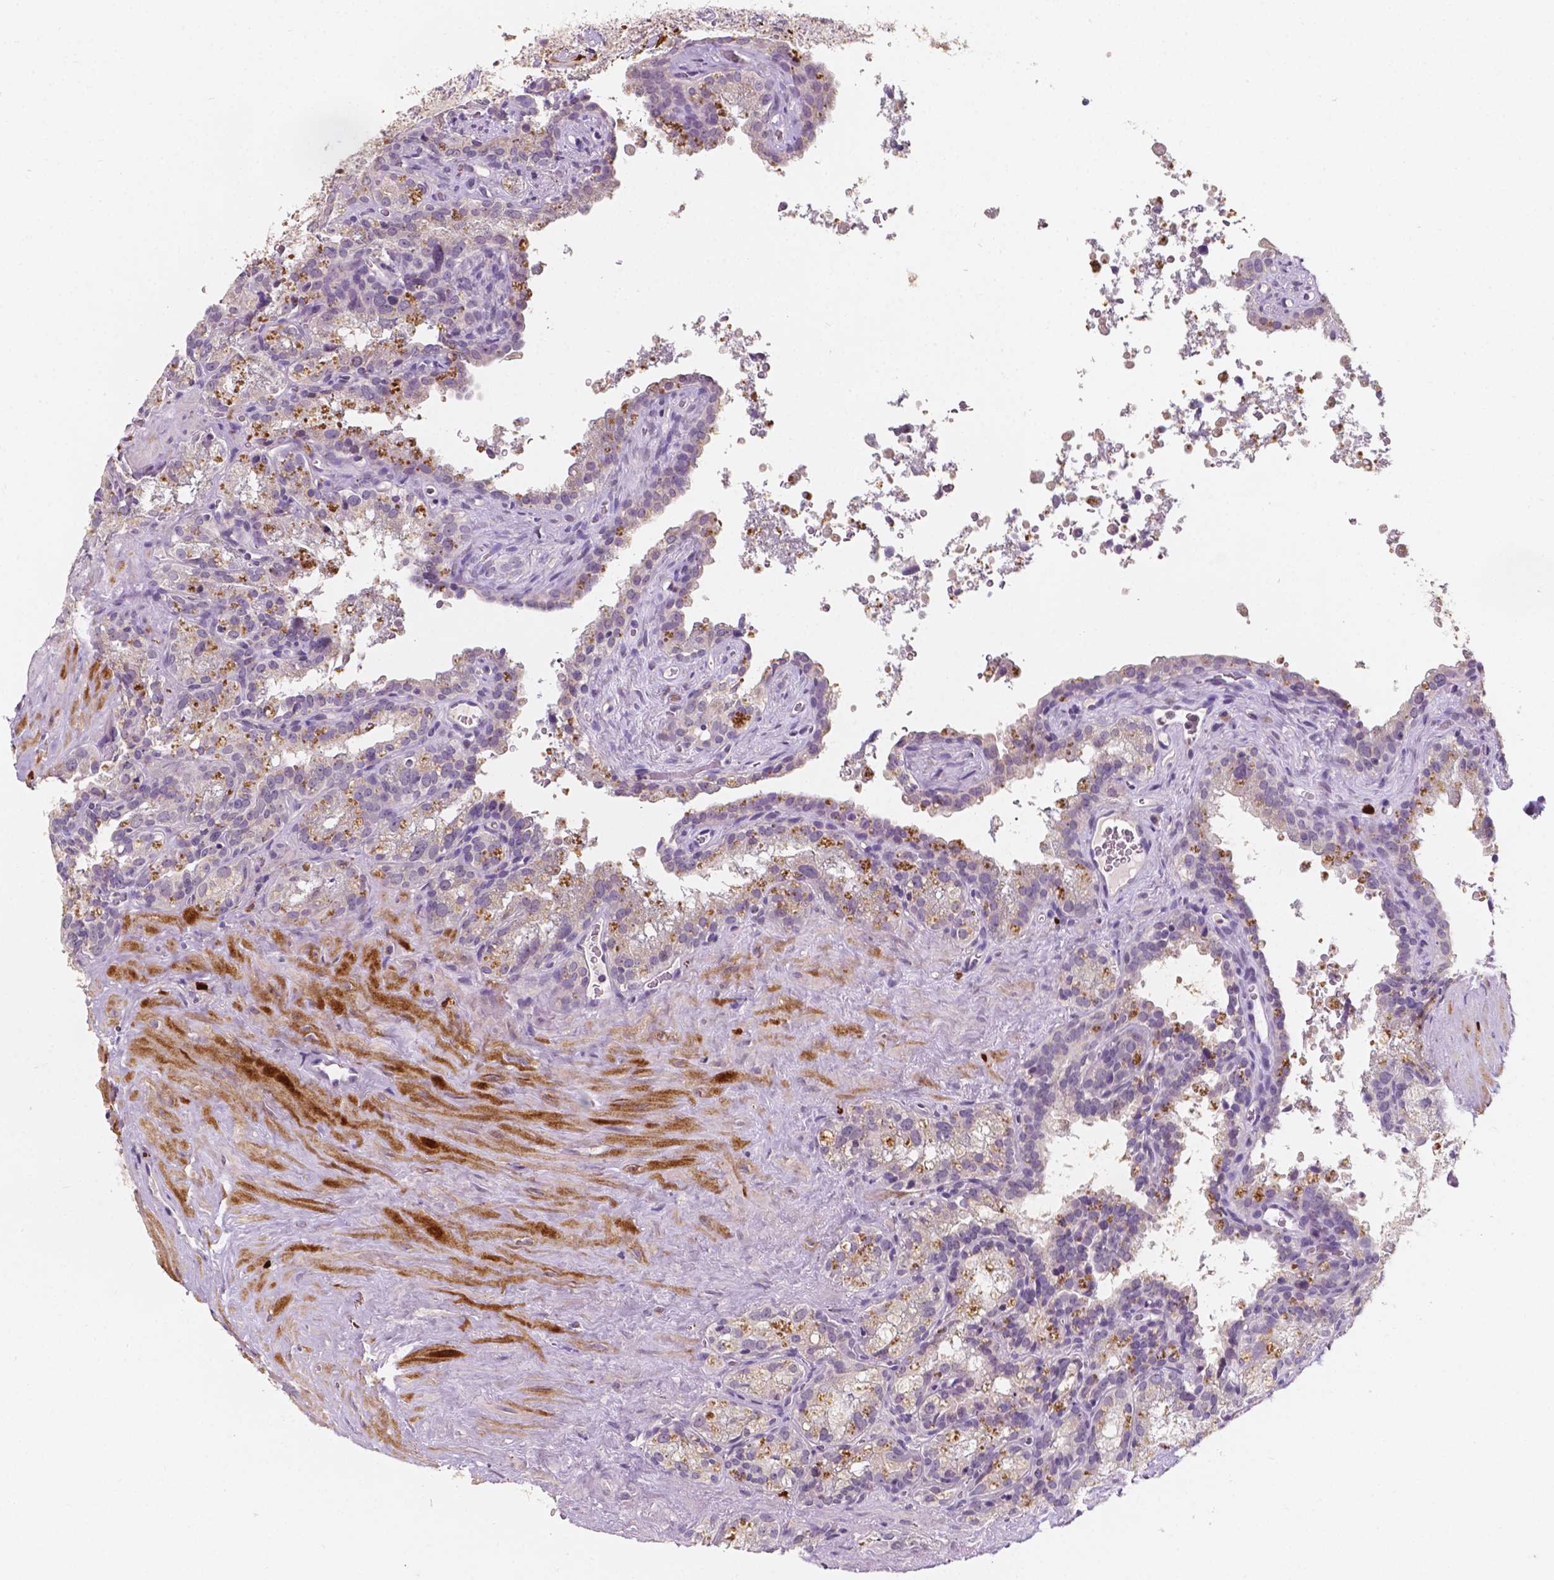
{"staining": {"intensity": "negative", "quantity": "none", "location": "none"}, "tissue": "seminal vesicle", "cell_type": "Glandular cells", "image_type": "normal", "snomed": [{"axis": "morphology", "description": "Normal tissue, NOS"}, {"axis": "topography", "description": "Prostate"}, {"axis": "topography", "description": "Seminal veicle"}], "caption": "IHC histopathology image of benign seminal vesicle: seminal vesicle stained with DAB displays no significant protein staining in glandular cells.", "gene": "SIRT2", "patient": {"sex": "male", "age": 71}}